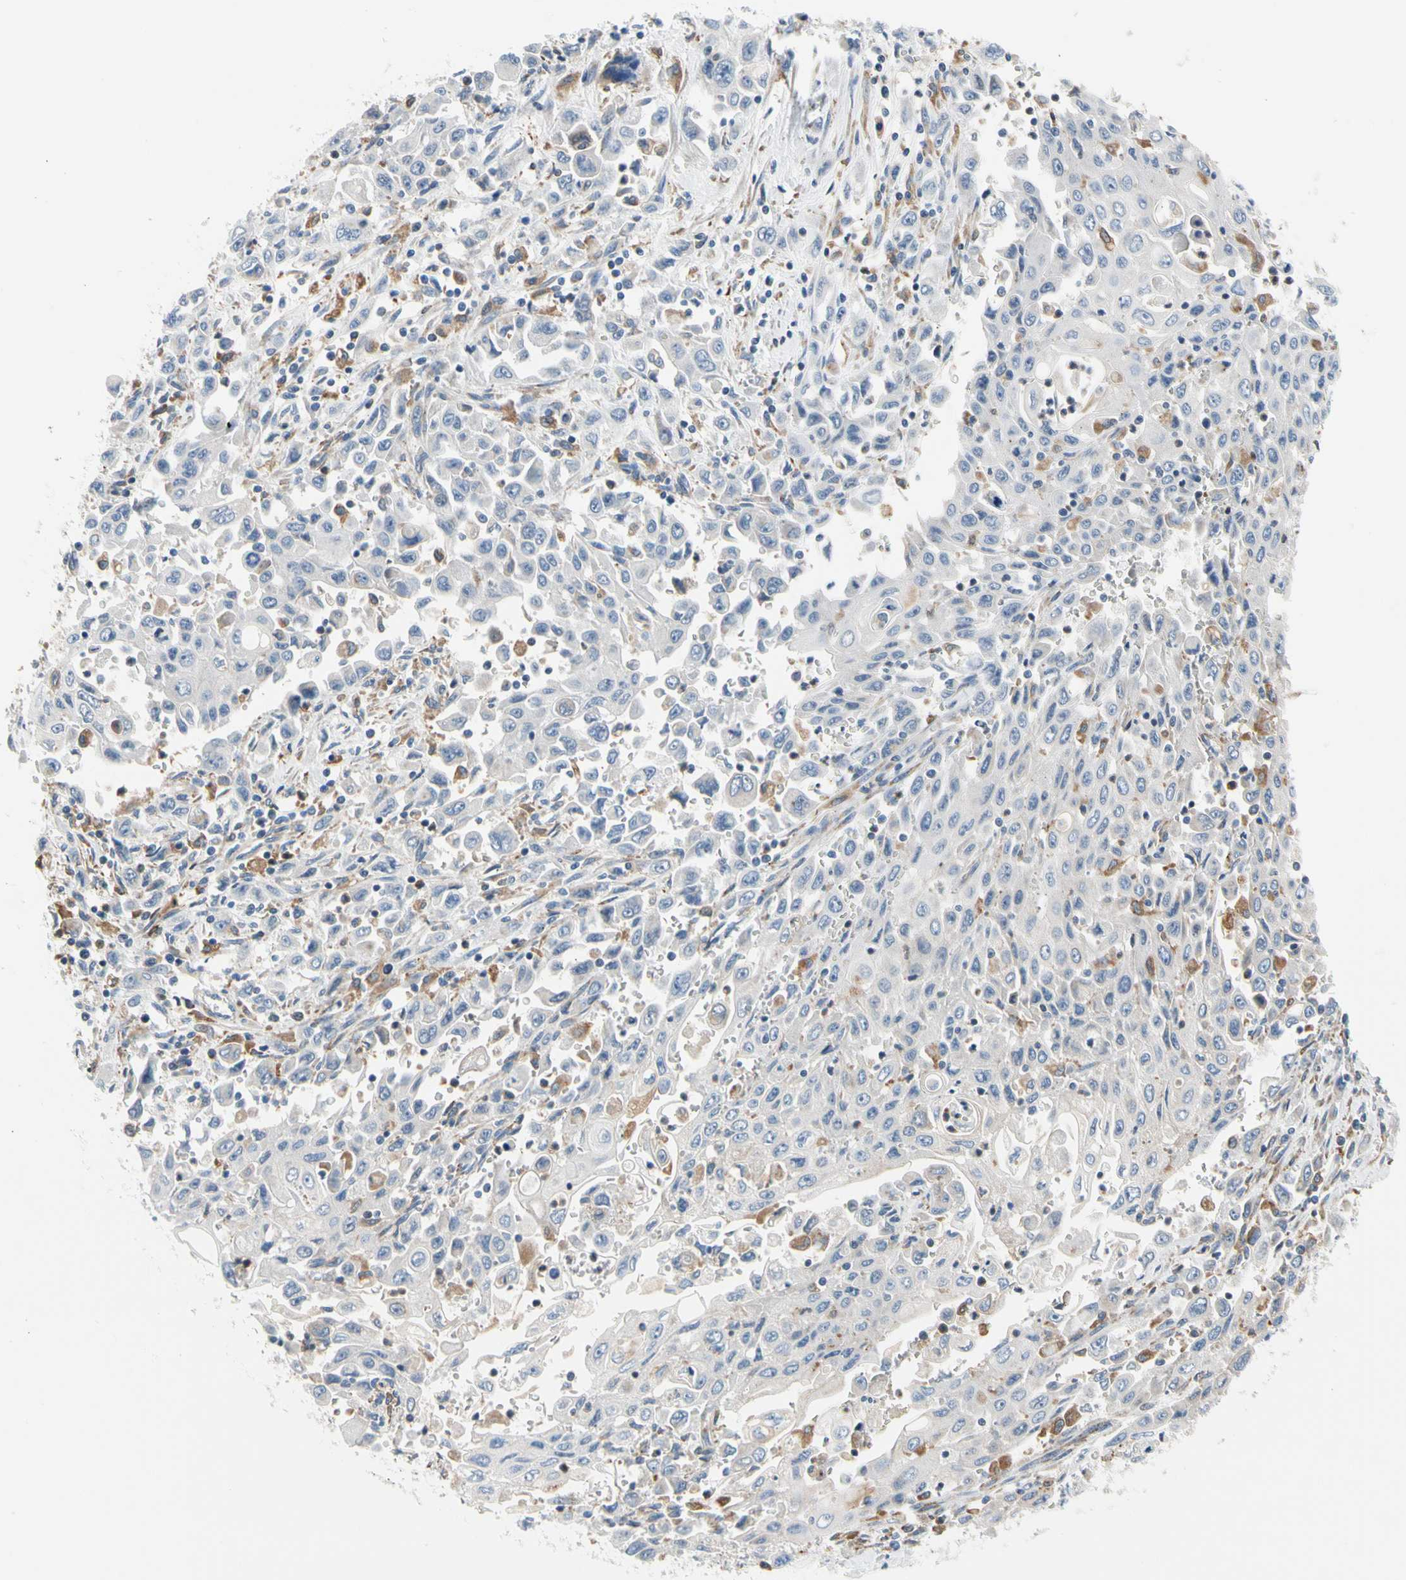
{"staining": {"intensity": "negative", "quantity": "none", "location": "none"}, "tissue": "pancreatic cancer", "cell_type": "Tumor cells", "image_type": "cancer", "snomed": [{"axis": "morphology", "description": "Adenocarcinoma, NOS"}, {"axis": "topography", "description": "Pancreas"}], "caption": "Image shows no protein positivity in tumor cells of pancreatic adenocarcinoma tissue.", "gene": "STXBP1", "patient": {"sex": "male", "age": 70}}